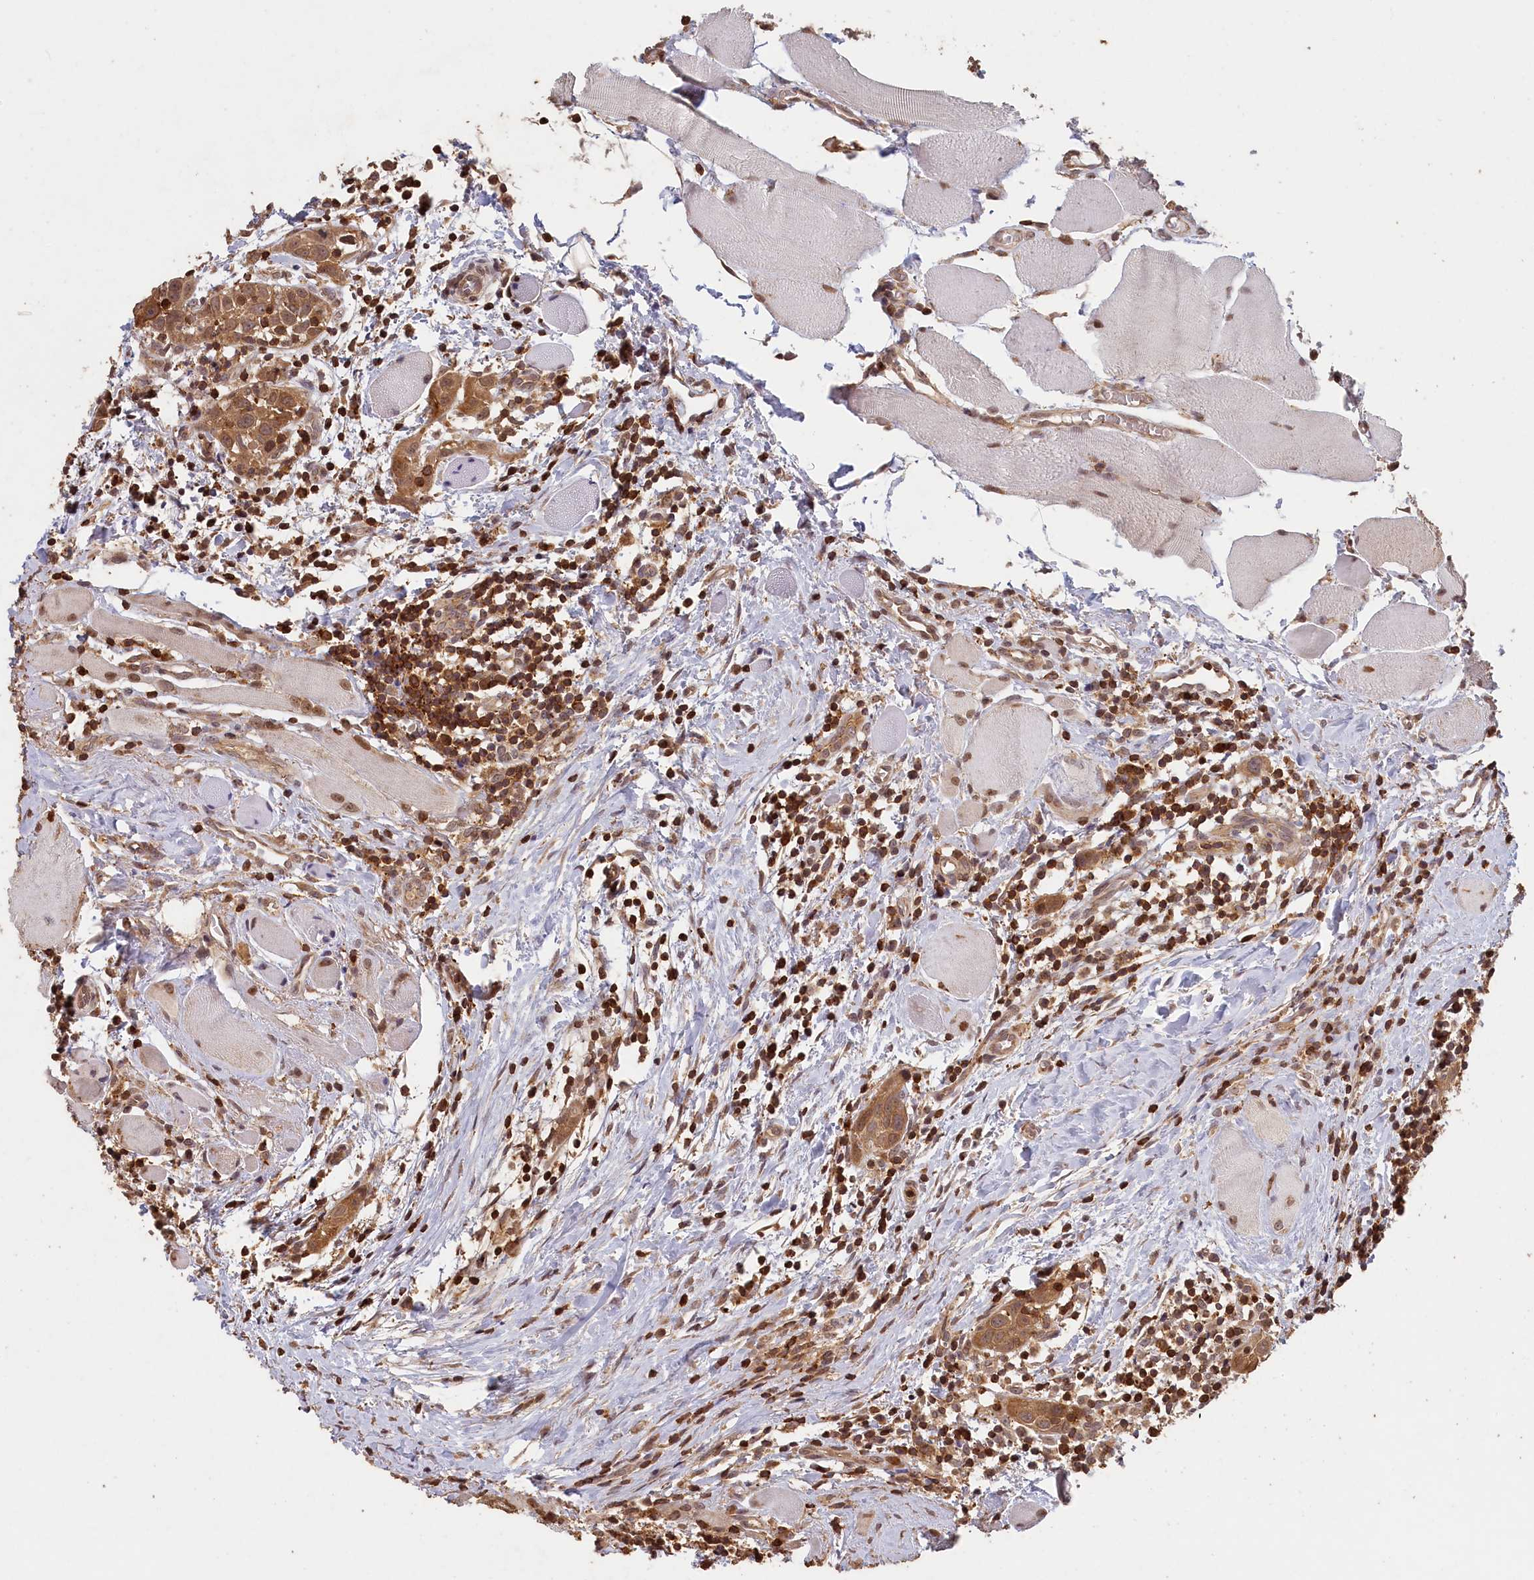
{"staining": {"intensity": "moderate", "quantity": ">75%", "location": "cytoplasmic/membranous"}, "tissue": "head and neck cancer", "cell_type": "Tumor cells", "image_type": "cancer", "snomed": [{"axis": "morphology", "description": "Squamous cell carcinoma, NOS"}, {"axis": "topography", "description": "Oral tissue"}, {"axis": "topography", "description": "Head-Neck"}], "caption": "A photomicrograph showing moderate cytoplasmic/membranous expression in about >75% of tumor cells in head and neck cancer (squamous cell carcinoma), as visualized by brown immunohistochemical staining.", "gene": "MADD", "patient": {"sex": "female", "age": 50}}